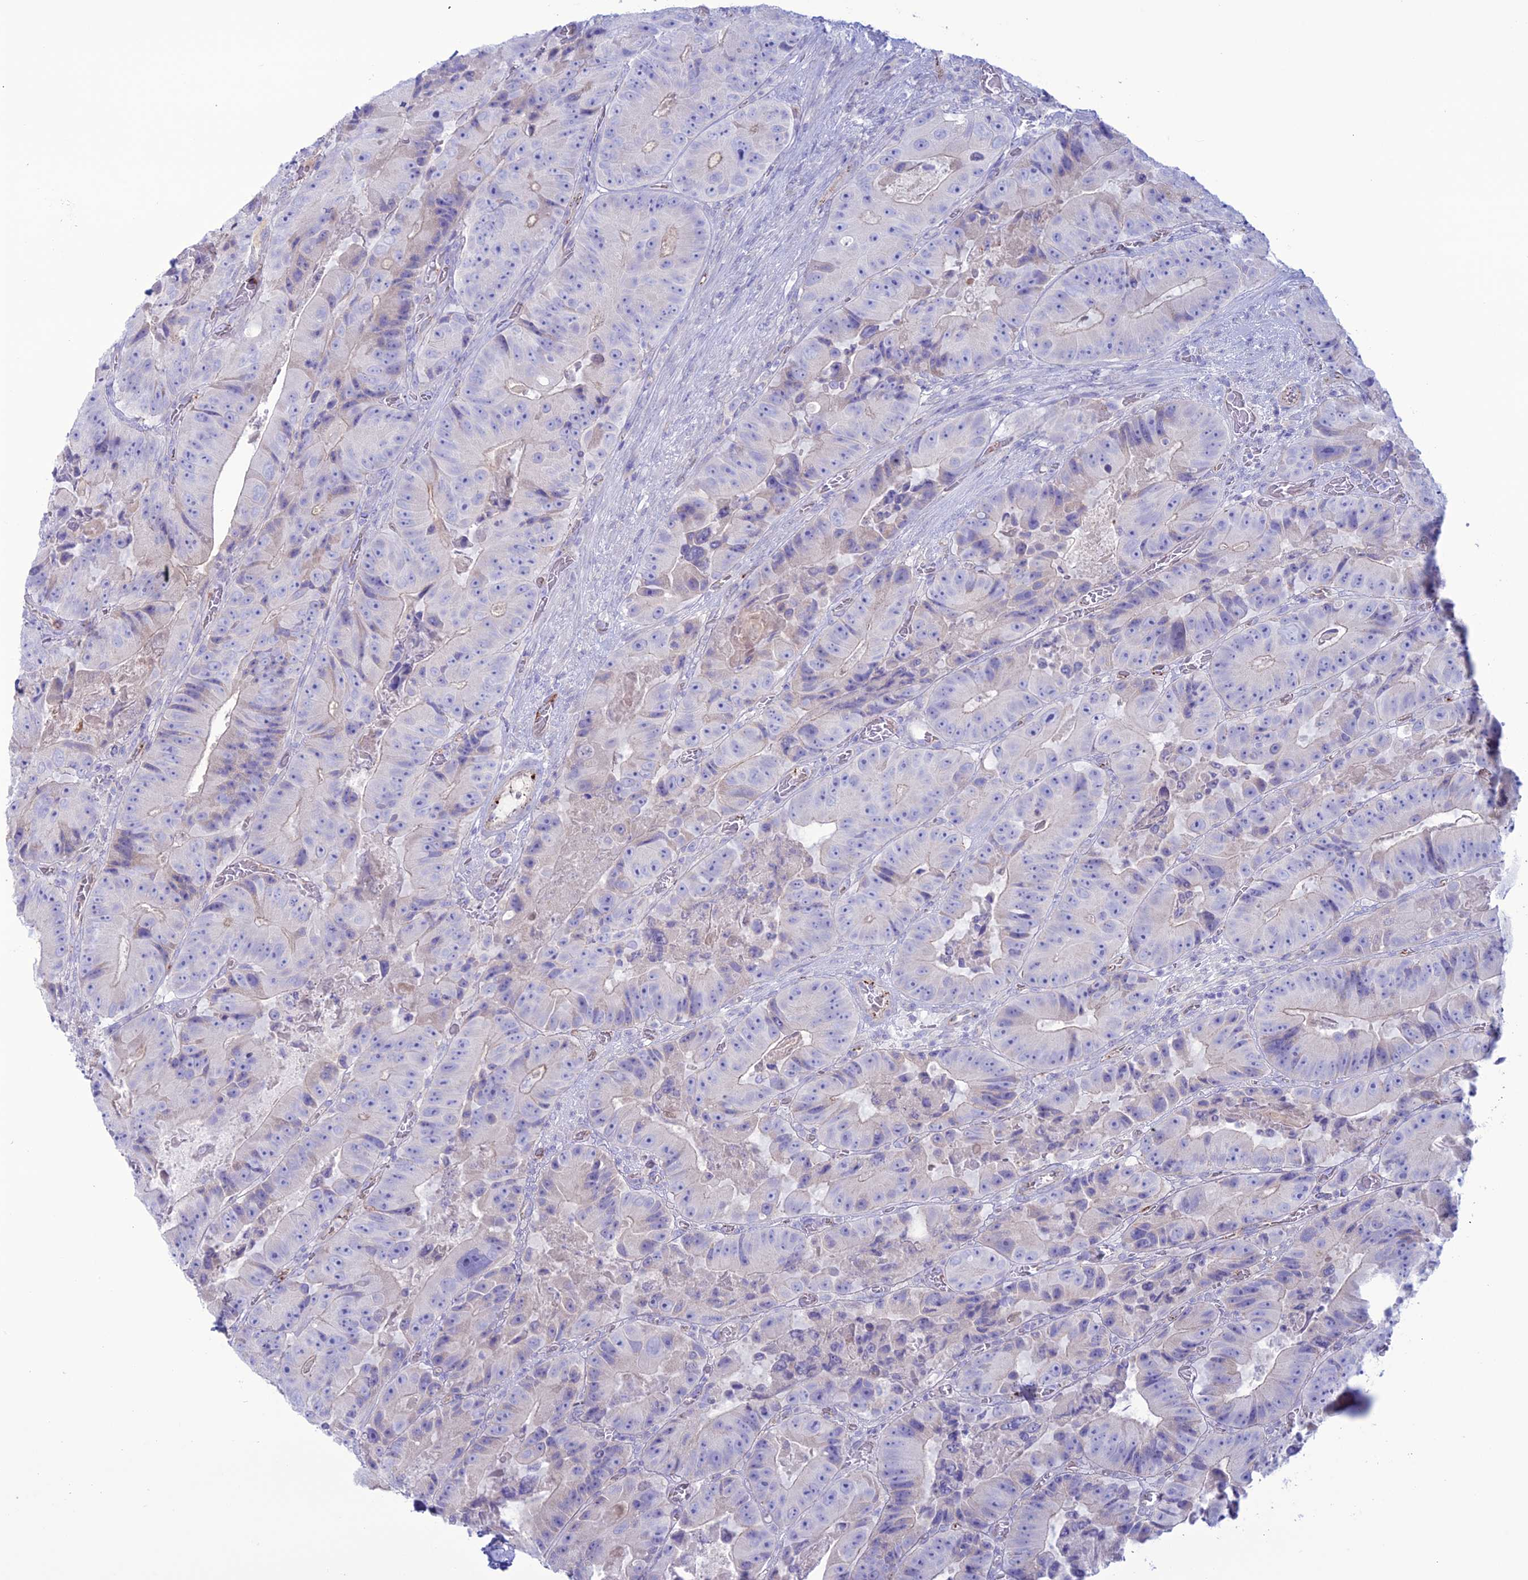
{"staining": {"intensity": "negative", "quantity": "none", "location": "none"}, "tissue": "colorectal cancer", "cell_type": "Tumor cells", "image_type": "cancer", "snomed": [{"axis": "morphology", "description": "Adenocarcinoma, NOS"}, {"axis": "topography", "description": "Colon"}], "caption": "Immunohistochemistry of colorectal adenocarcinoma shows no positivity in tumor cells.", "gene": "CDC42EP5", "patient": {"sex": "female", "age": 86}}